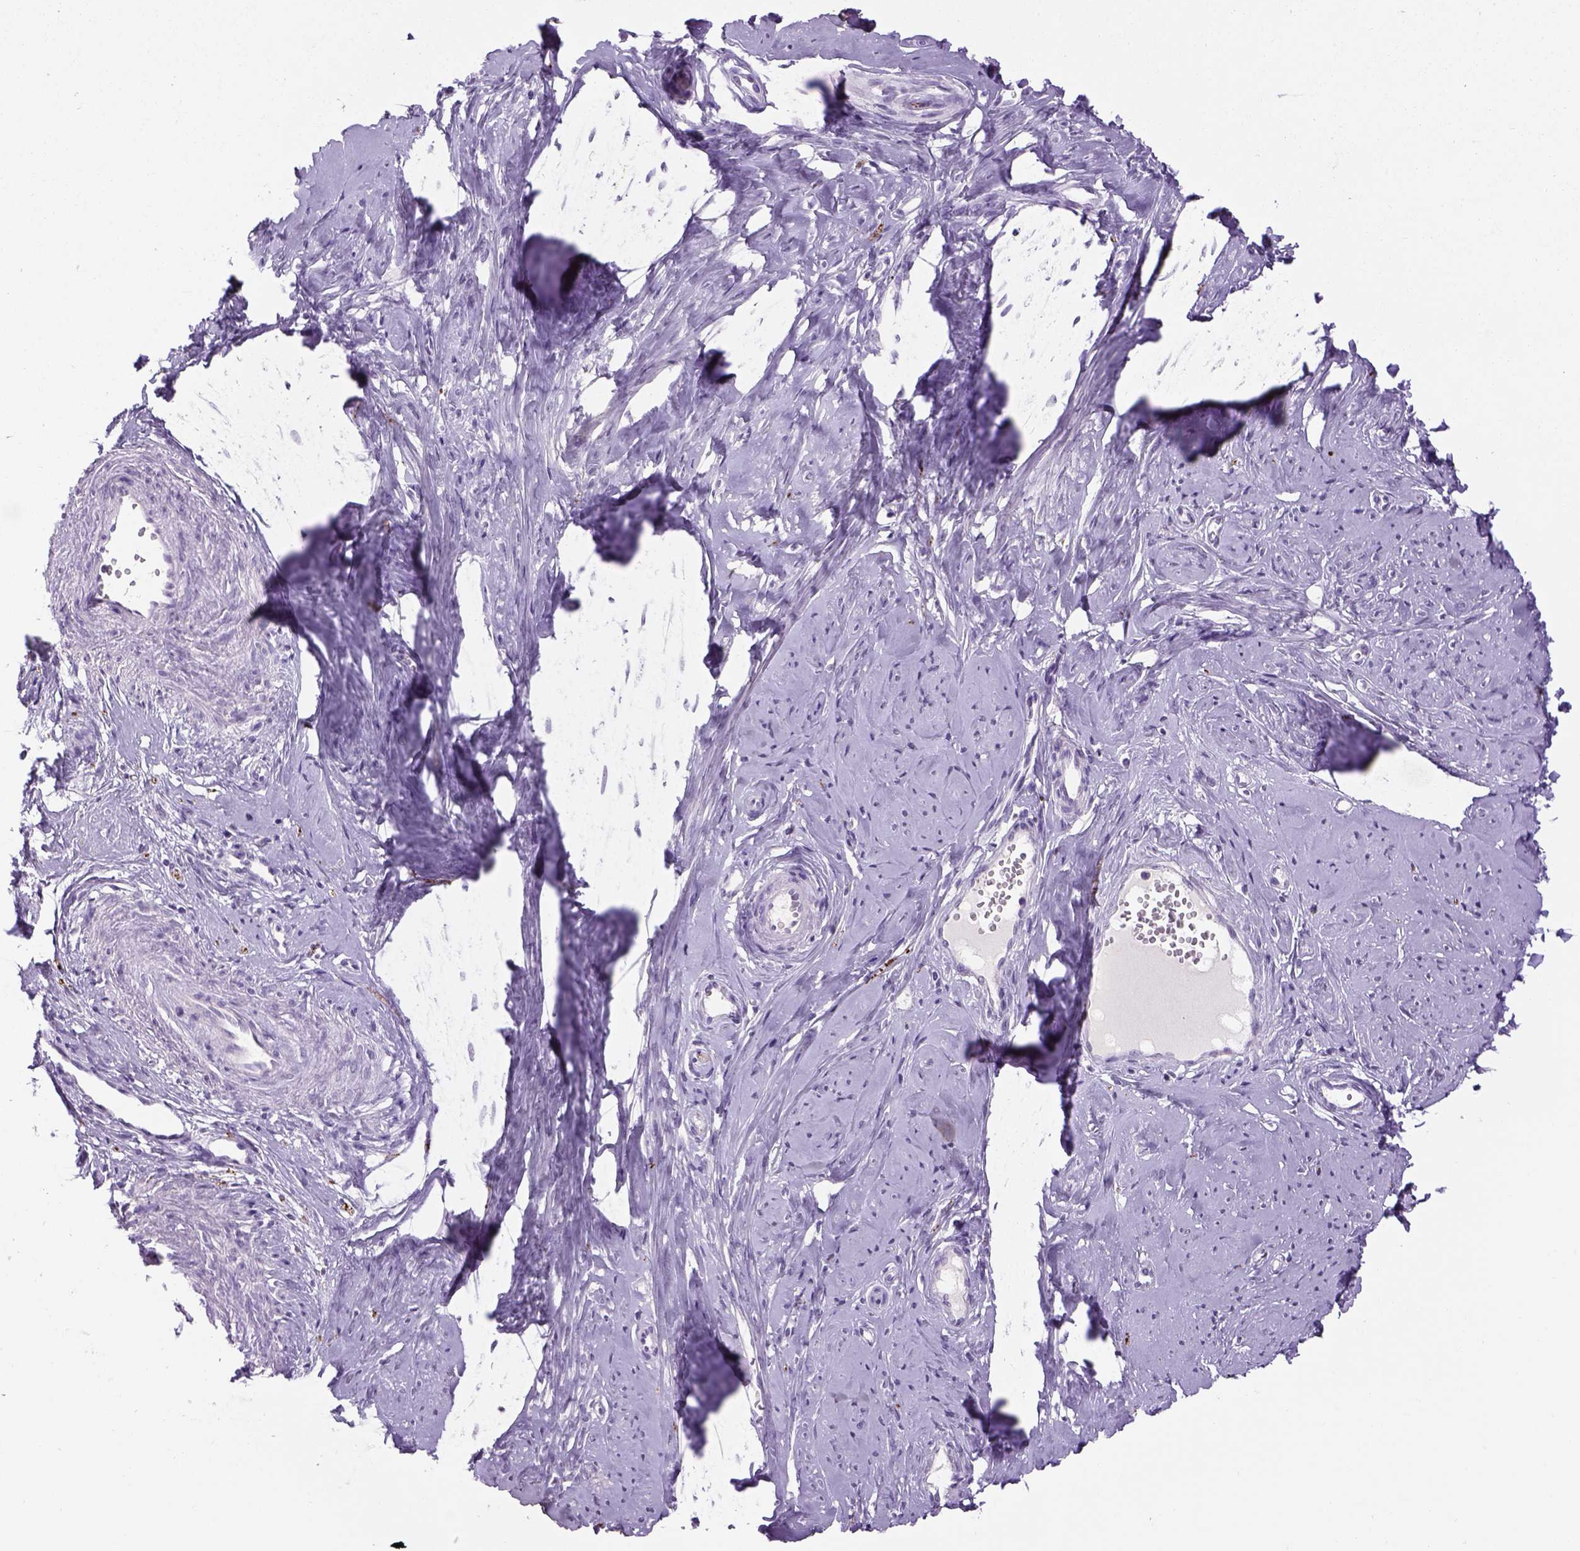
{"staining": {"intensity": "negative", "quantity": "none", "location": "none"}, "tissue": "smooth muscle", "cell_type": "Smooth muscle cells", "image_type": "normal", "snomed": [{"axis": "morphology", "description": "Normal tissue, NOS"}, {"axis": "topography", "description": "Smooth muscle"}], "caption": "Protein analysis of normal smooth muscle displays no significant expression in smooth muscle cells. The staining was performed using DAB (3,3'-diaminobenzidine) to visualize the protein expression in brown, while the nuclei were stained in blue with hematoxylin (Magnification: 20x).", "gene": "DBH", "patient": {"sex": "female", "age": 48}}